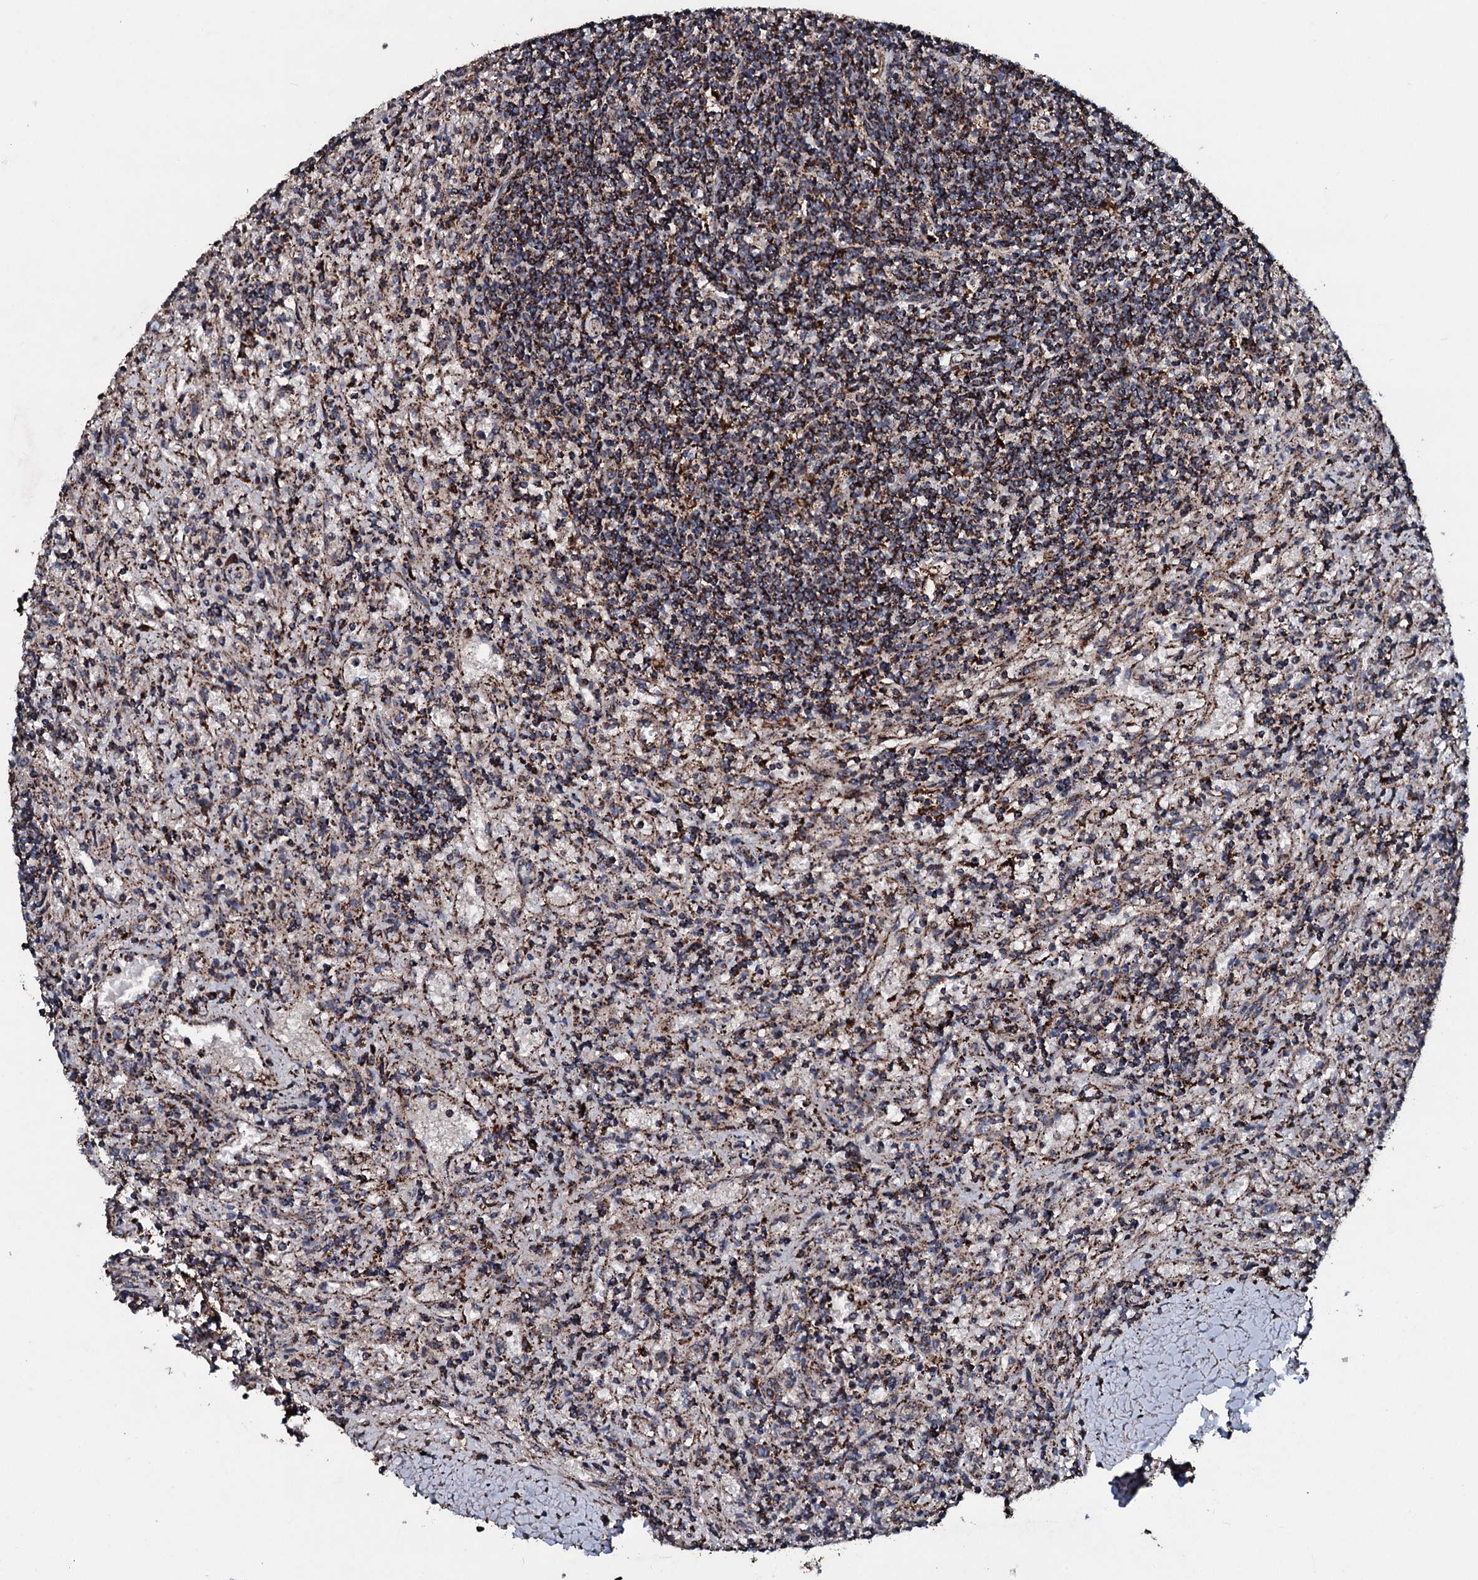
{"staining": {"intensity": "moderate", "quantity": ">75%", "location": "cytoplasmic/membranous"}, "tissue": "lymphoma", "cell_type": "Tumor cells", "image_type": "cancer", "snomed": [{"axis": "morphology", "description": "Malignant lymphoma, non-Hodgkin's type, Low grade"}, {"axis": "topography", "description": "Spleen"}], "caption": "Lymphoma was stained to show a protein in brown. There is medium levels of moderate cytoplasmic/membranous staining in about >75% of tumor cells. The protein of interest is stained brown, and the nuclei are stained in blue (DAB (3,3'-diaminobenzidine) IHC with brightfield microscopy, high magnification).", "gene": "DYNC2I2", "patient": {"sex": "male", "age": 76}}